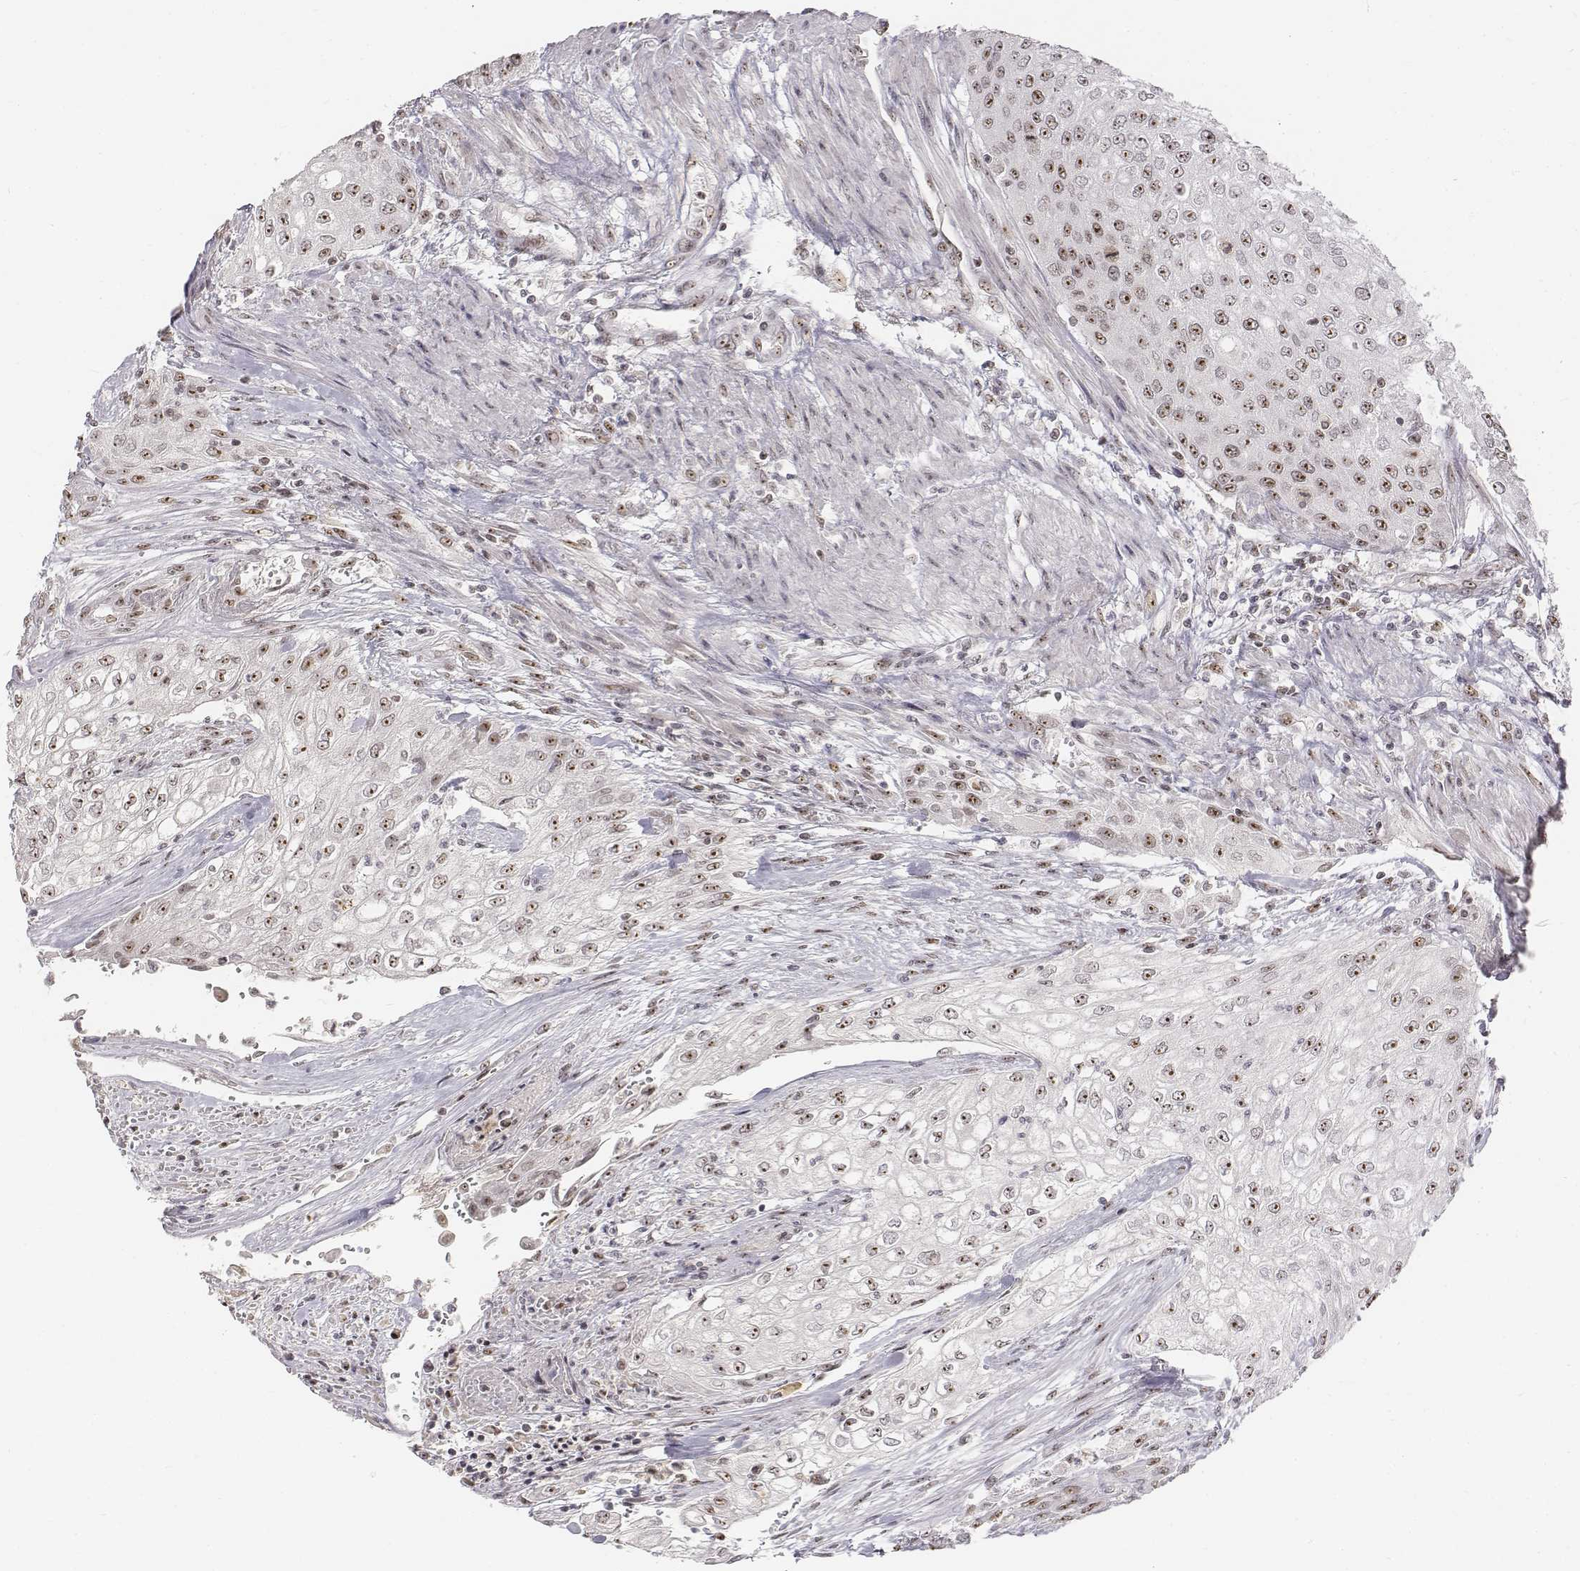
{"staining": {"intensity": "weak", "quantity": ">75%", "location": "nuclear"}, "tissue": "urothelial cancer", "cell_type": "Tumor cells", "image_type": "cancer", "snomed": [{"axis": "morphology", "description": "Urothelial carcinoma, High grade"}, {"axis": "topography", "description": "Urinary bladder"}], "caption": "High-magnification brightfield microscopy of urothelial cancer stained with DAB (3,3'-diaminobenzidine) (brown) and counterstained with hematoxylin (blue). tumor cells exhibit weak nuclear expression is seen in approximately>75% of cells.", "gene": "PHF6", "patient": {"sex": "male", "age": 62}}